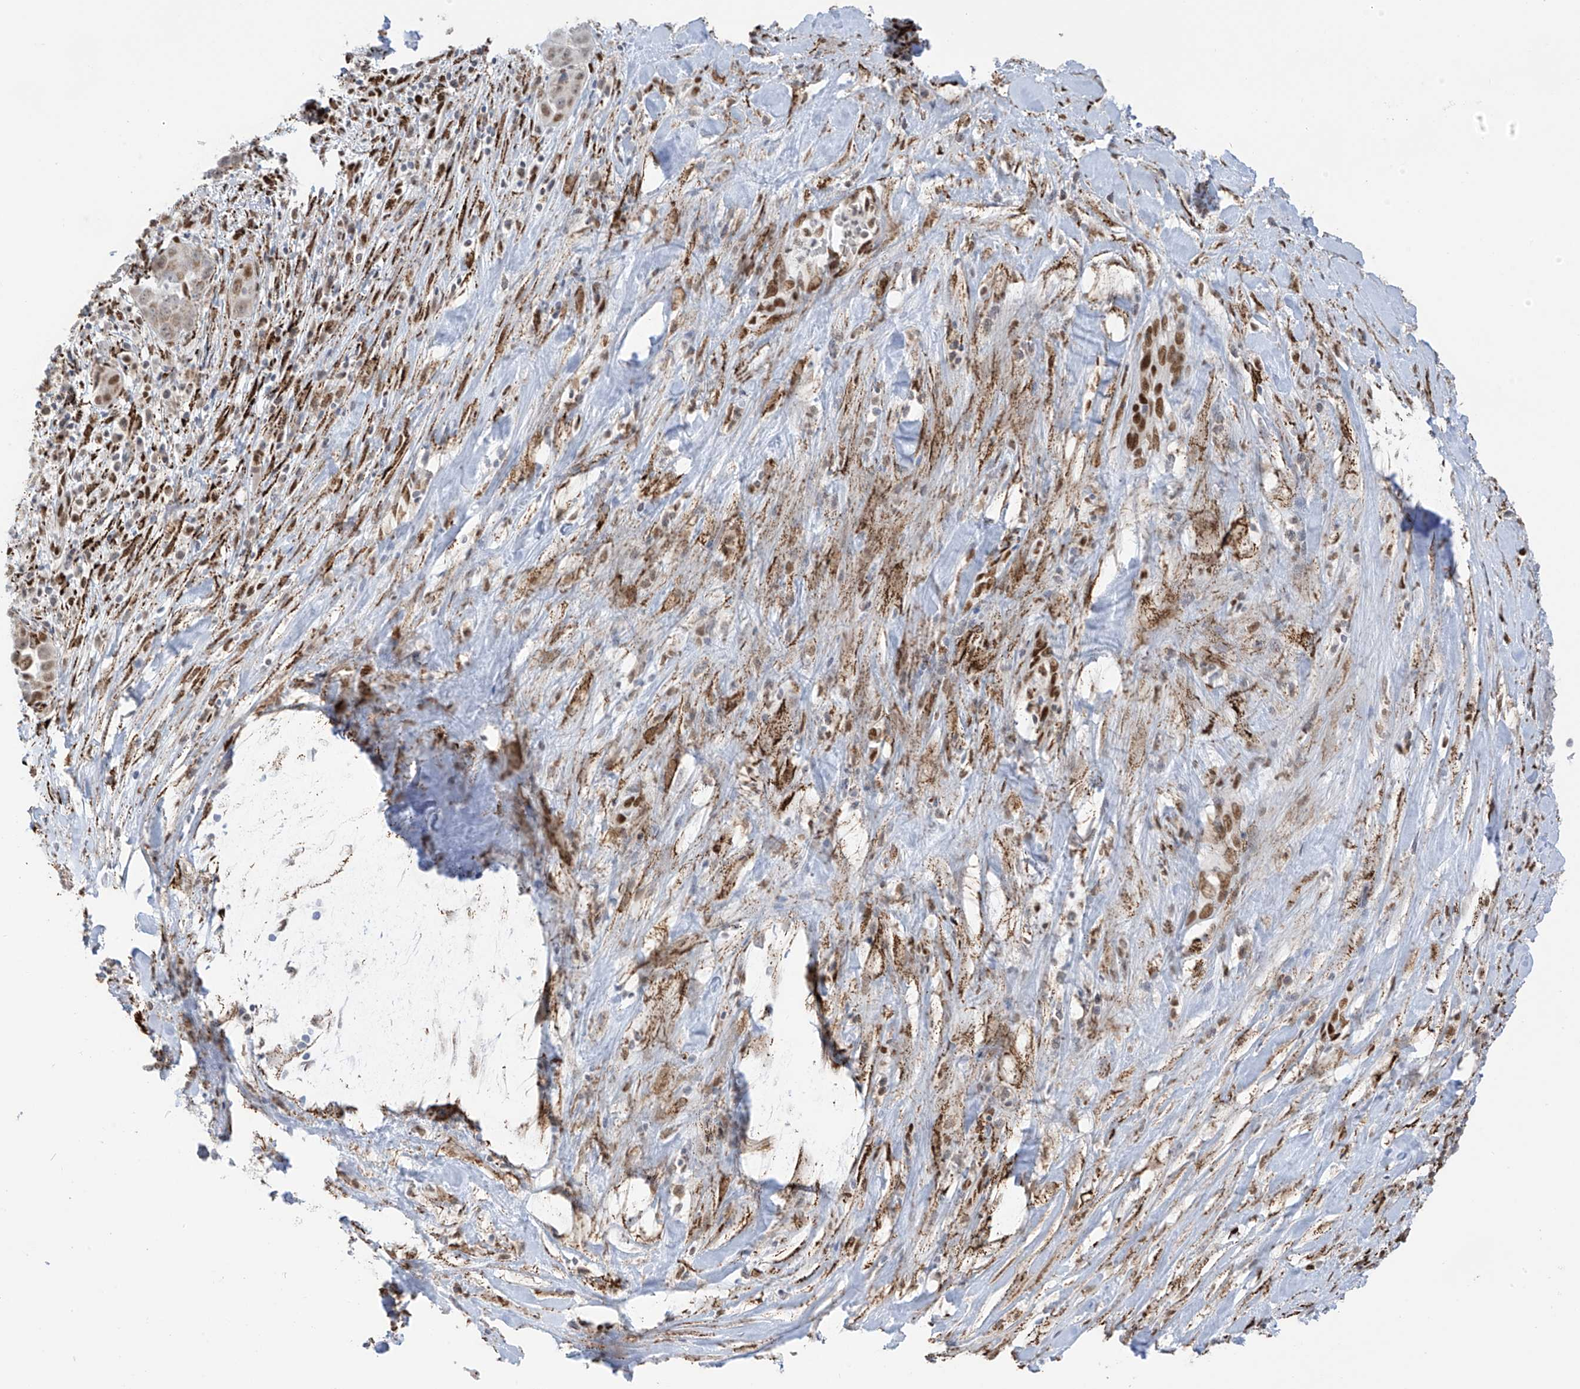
{"staining": {"intensity": "moderate", "quantity": "25%-75%", "location": "nuclear"}, "tissue": "liver cancer", "cell_type": "Tumor cells", "image_type": "cancer", "snomed": [{"axis": "morphology", "description": "Cholangiocarcinoma"}, {"axis": "topography", "description": "Liver"}], "caption": "An immunohistochemistry (IHC) image of tumor tissue is shown. Protein staining in brown shows moderate nuclear positivity in liver cancer (cholangiocarcinoma) within tumor cells.", "gene": "PM20D2", "patient": {"sex": "female", "age": 52}}